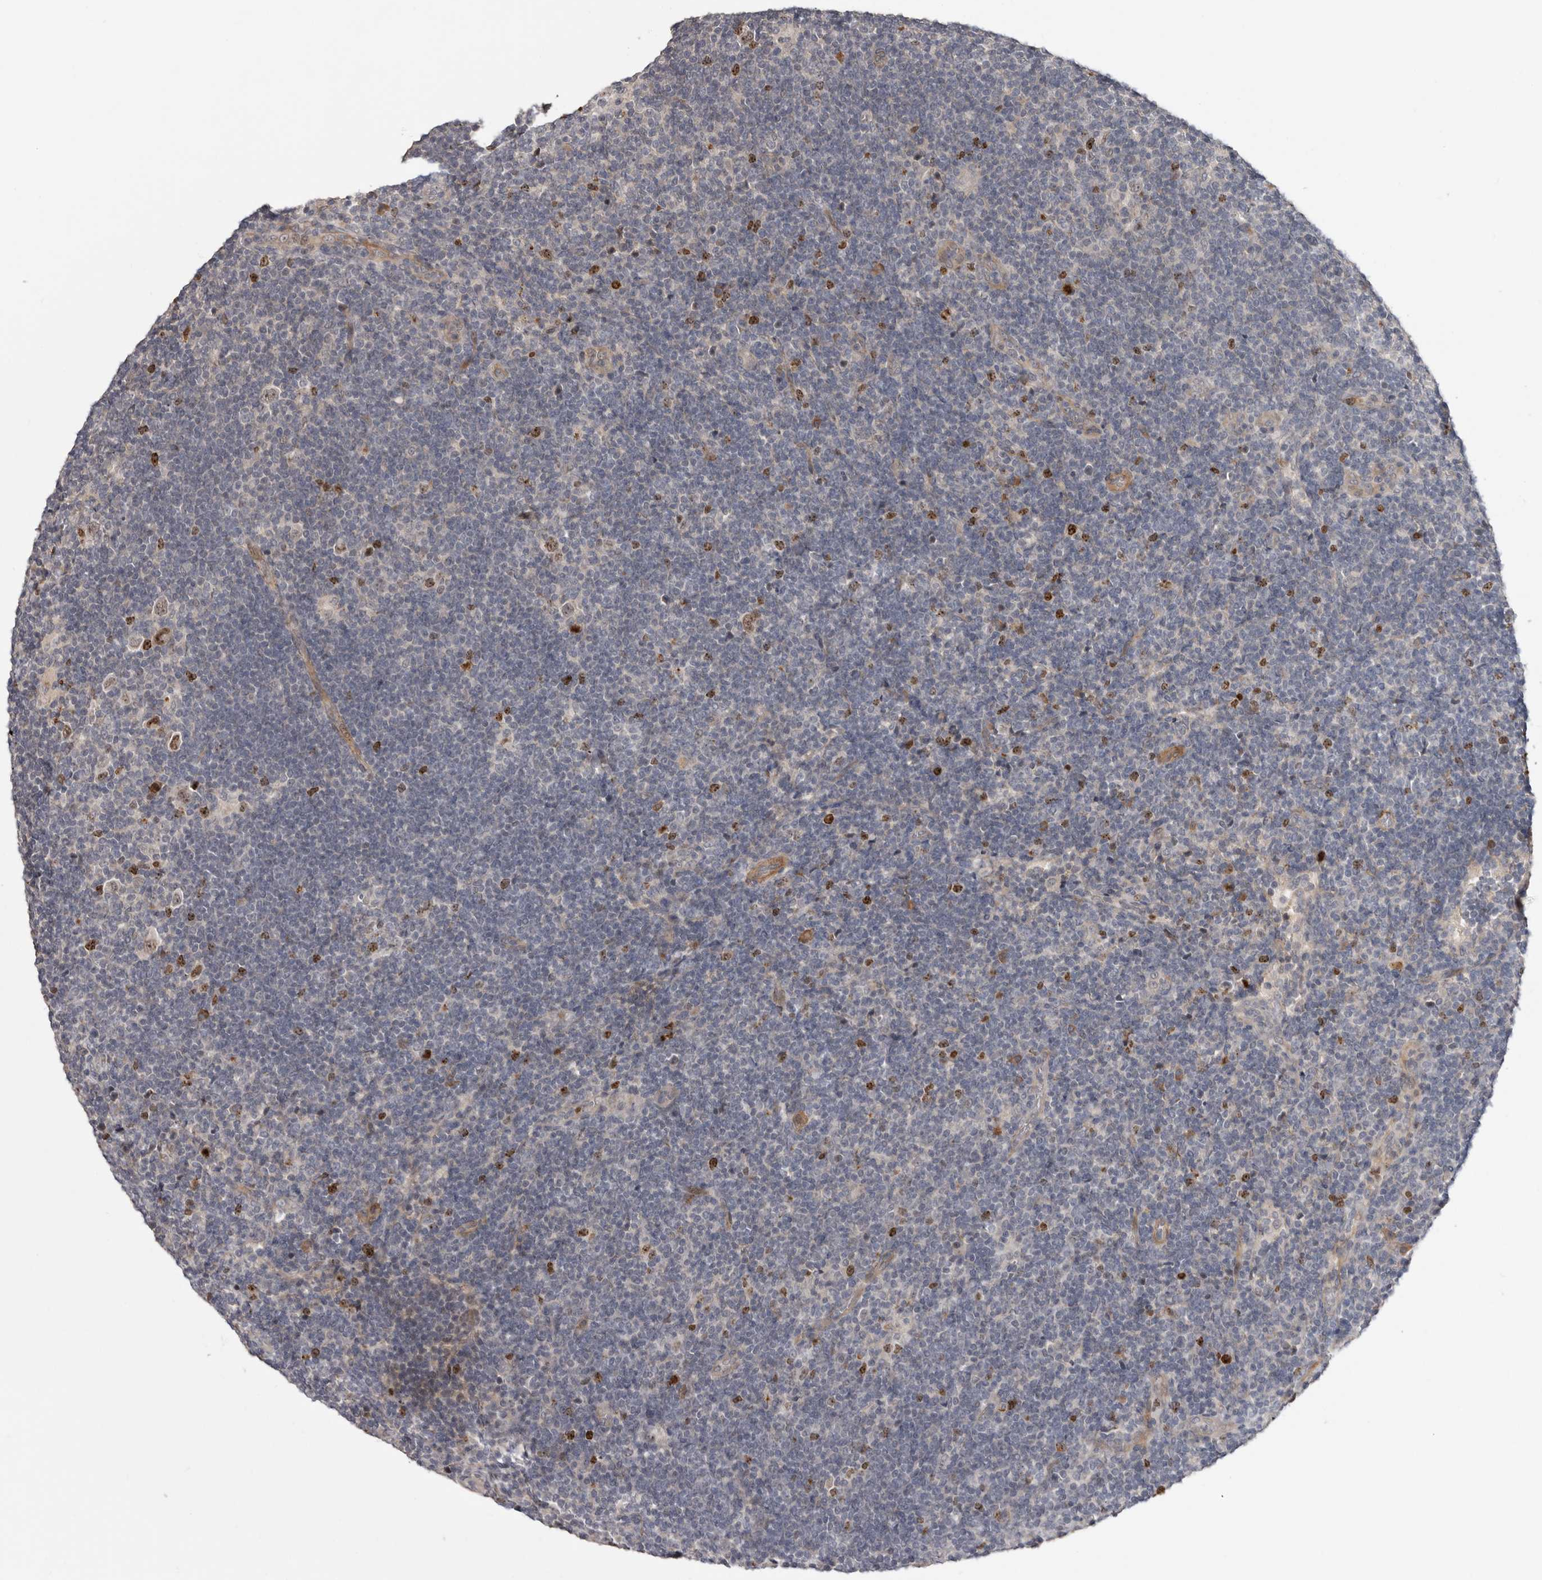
{"staining": {"intensity": "moderate", "quantity": ">75%", "location": "nuclear"}, "tissue": "lymphoma", "cell_type": "Tumor cells", "image_type": "cancer", "snomed": [{"axis": "morphology", "description": "Hodgkin's disease, NOS"}, {"axis": "topography", "description": "Lymph node"}], "caption": "Lymphoma stained for a protein (brown) shows moderate nuclear positive staining in approximately >75% of tumor cells.", "gene": "CDCA8", "patient": {"sex": "female", "age": 57}}